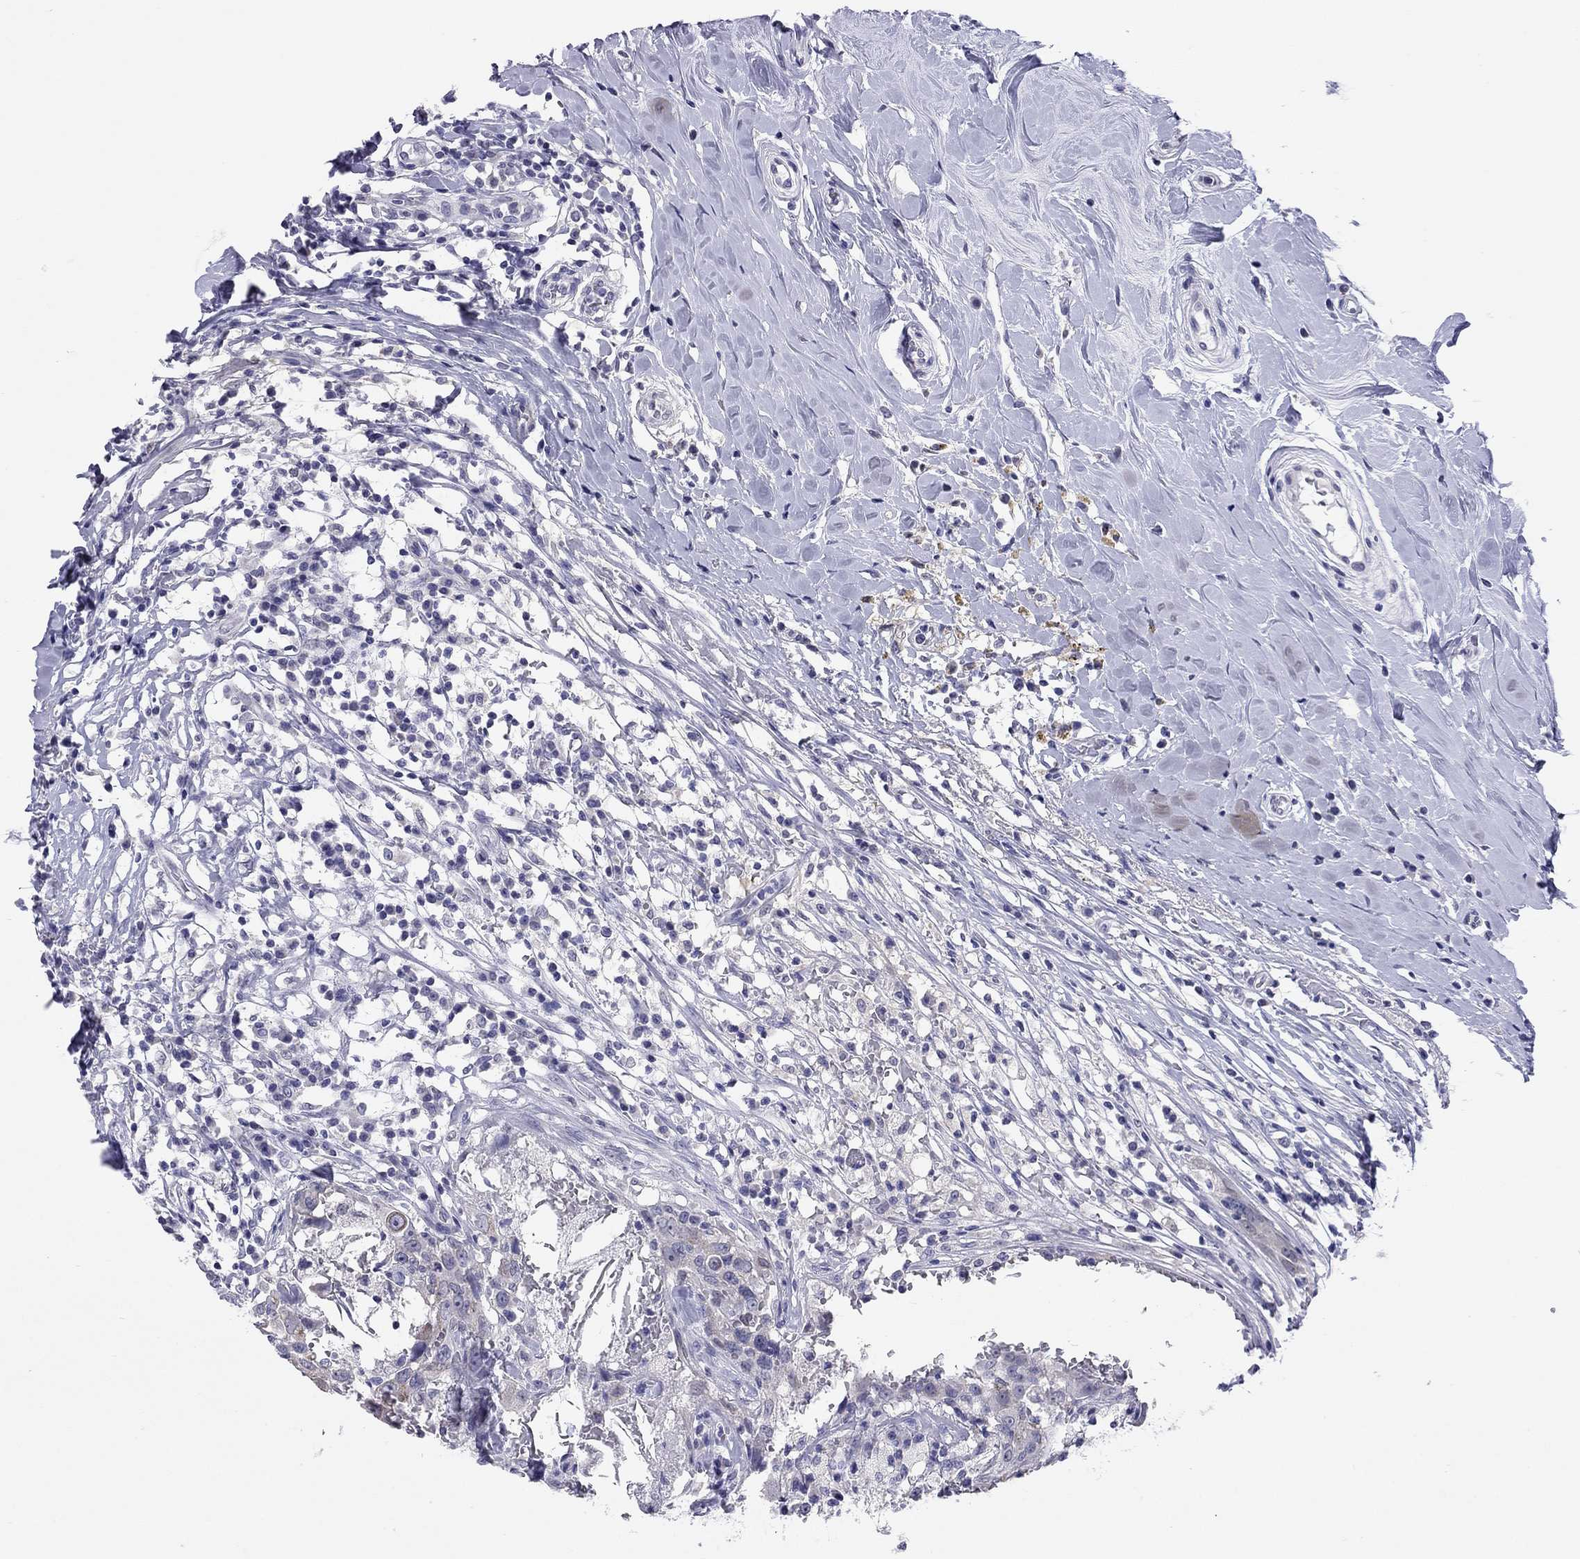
{"staining": {"intensity": "negative", "quantity": "none", "location": "none"}, "tissue": "breast cancer", "cell_type": "Tumor cells", "image_type": "cancer", "snomed": [{"axis": "morphology", "description": "Duct carcinoma"}, {"axis": "topography", "description": "Breast"}], "caption": "DAB (3,3'-diaminobenzidine) immunohistochemical staining of breast cancer (intraductal carcinoma) displays no significant staining in tumor cells.", "gene": "ARMC12", "patient": {"sex": "female", "age": 27}}